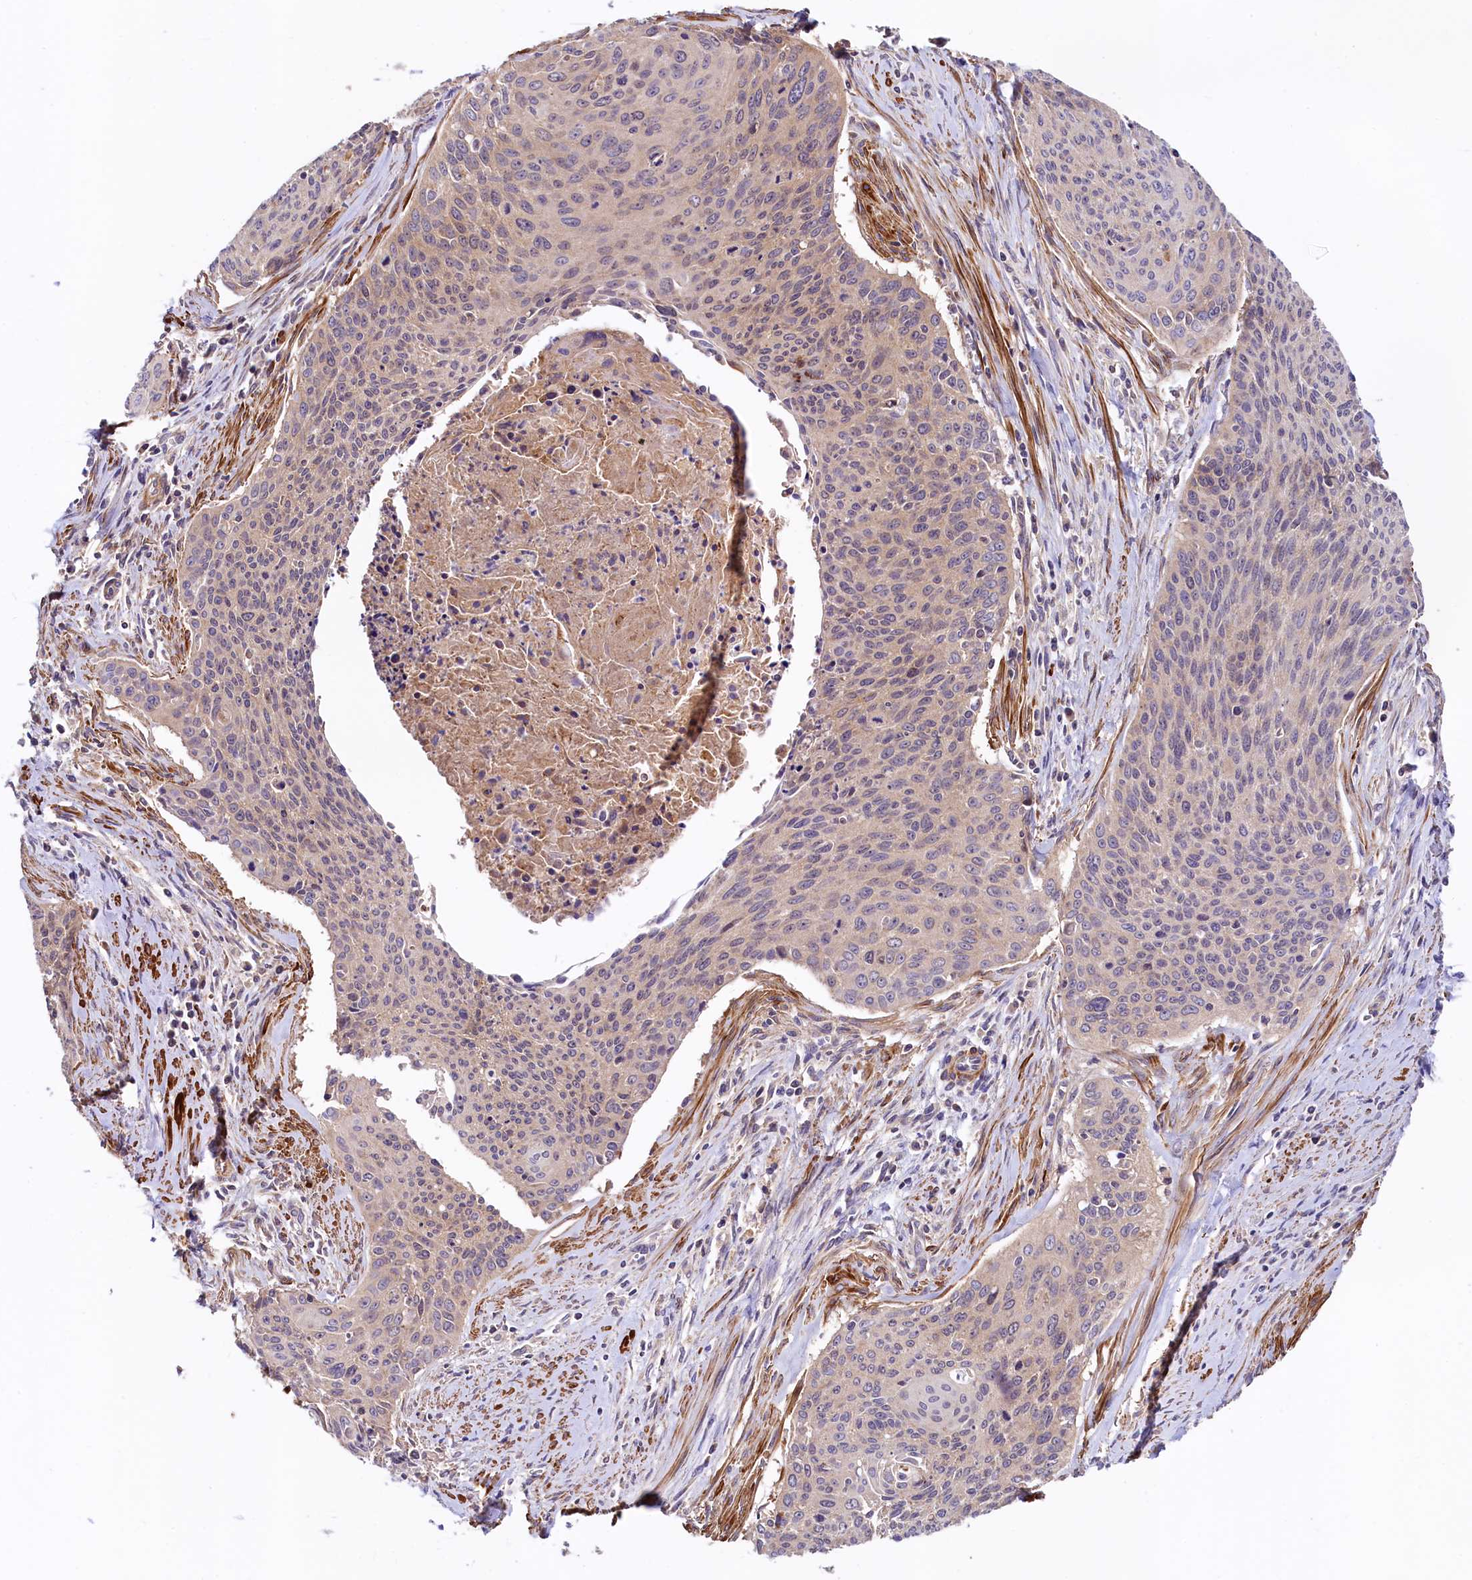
{"staining": {"intensity": "negative", "quantity": "none", "location": "none"}, "tissue": "cervical cancer", "cell_type": "Tumor cells", "image_type": "cancer", "snomed": [{"axis": "morphology", "description": "Squamous cell carcinoma, NOS"}, {"axis": "topography", "description": "Cervix"}], "caption": "Protein analysis of cervical squamous cell carcinoma reveals no significant expression in tumor cells.", "gene": "CIAO3", "patient": {"sex": "female", "age": 55}}